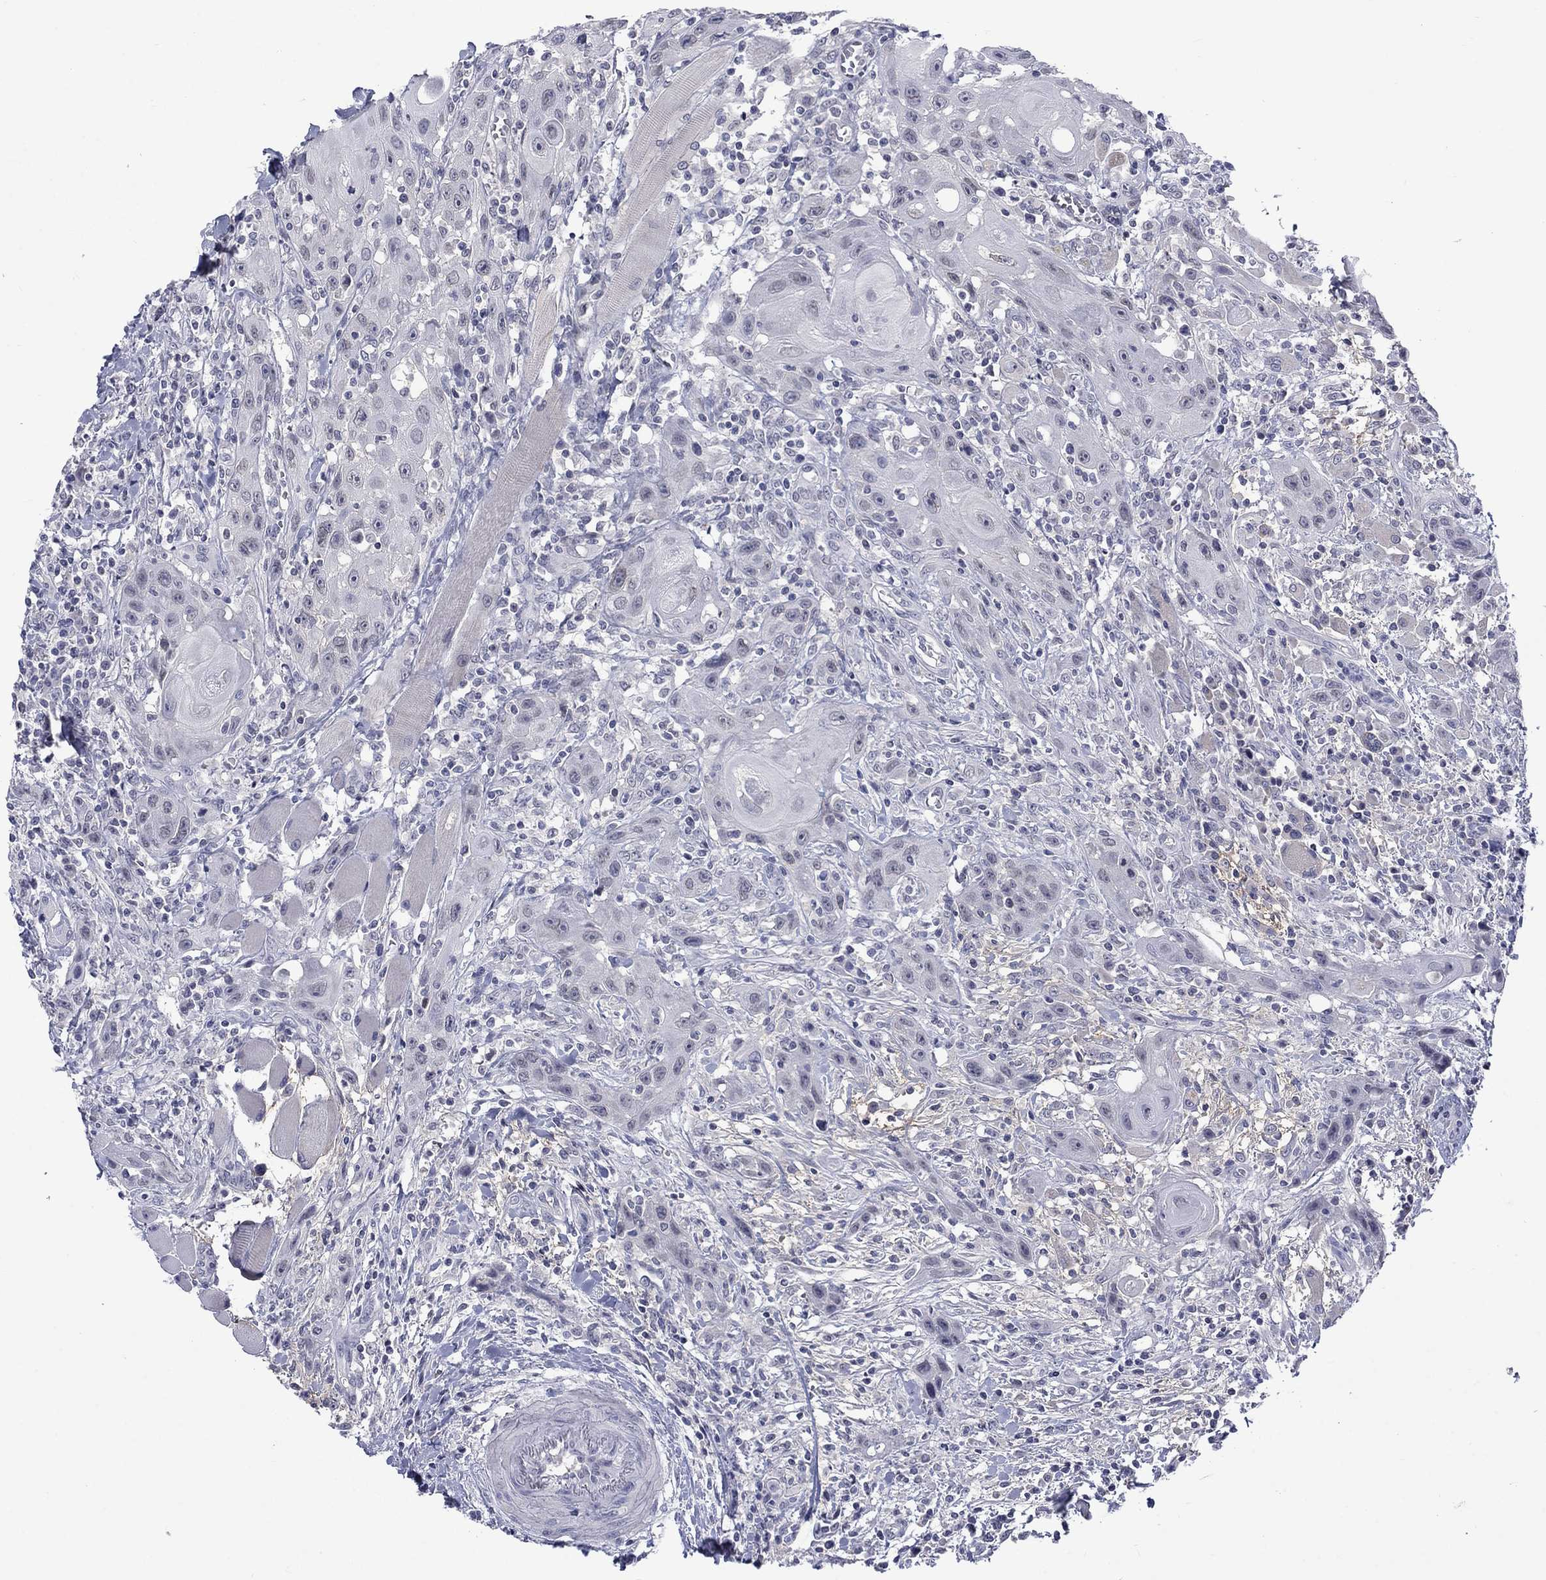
{"staining": {"intensity": "negative", "quantity": "none", "location": "none"}, "tissue": "head and neck cancer", "cell_type": "Tumor cells", "image_type": "cancer", "snomed": [{"axis": "morphology", "description": "Normal tissue, NOS"}, {"axis": "morphology", "description": "Squamous cell carcinoma, NOS"}, {"axis": "topography", "description": "Oral tissue"}, {"axis": "topography", "description": "Head-Neck"}], "caption": "Immunohistochemical staining of human squamous cell carcinoma (head and neck) shows no significant staining in tumor cells. The staining was performed using DAB (3,3'-diaminobenzidine) to visualize the protein expression in brown, while the nuclei were stained in blue with hematoxylin (Magnification: 20x).", "gene": "NSMF", "patient": {"sex": "male", "age": 71}}